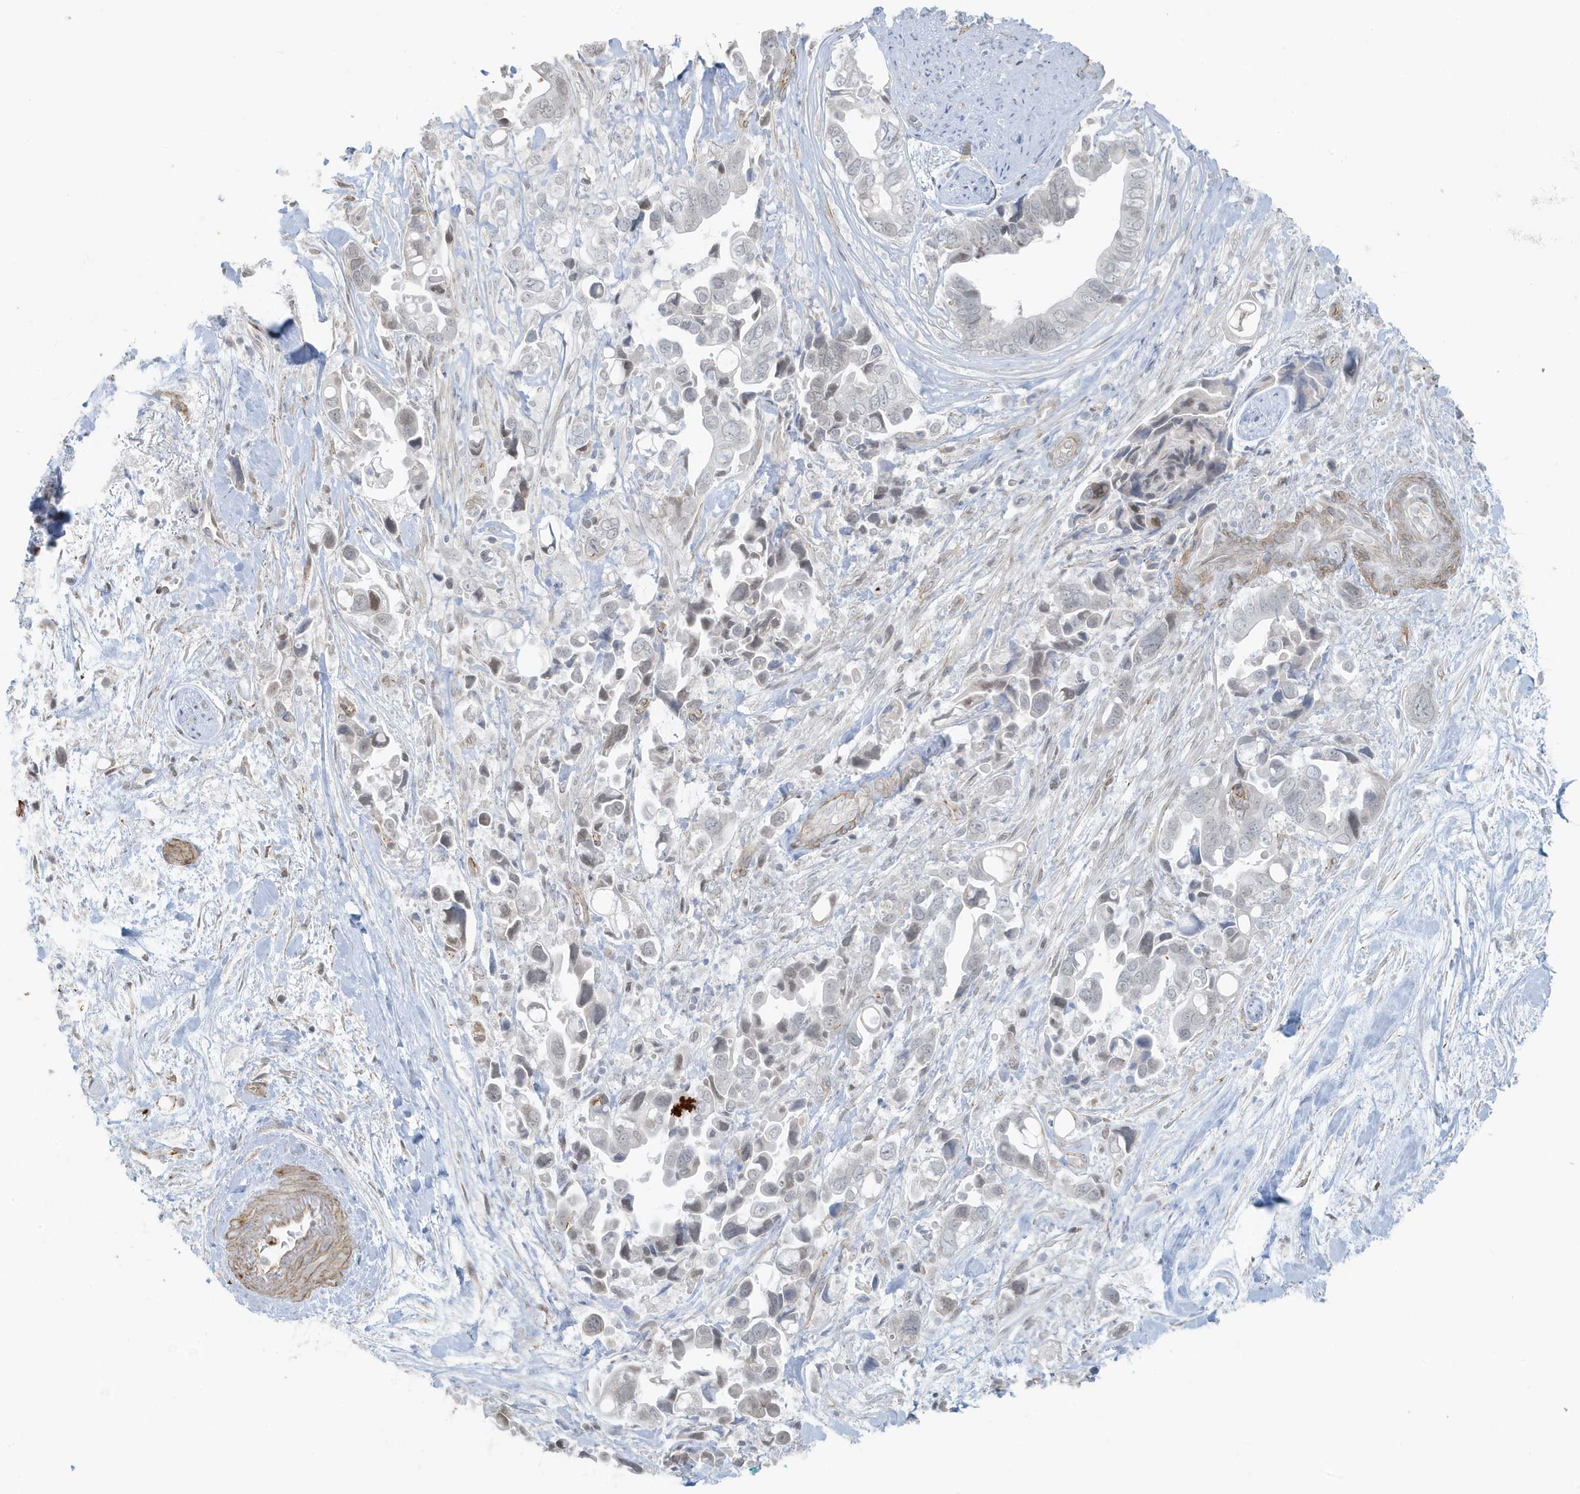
{"staining": {"intensity": "negative", "quantity": "none", "location": "none"}, "tissue": "pancreatic cancer", "cell_type": "Tumor cells", "image_type": "cancer", "snomed": [{"axis": "morphology", "description": "Adenocarcinoma, NOS"}, {"axis": "topography", "description": "Pancreas"}], "caption": "Immunohistochemical staining of adenocarcinoma (pancreatic) exhibits no significant positivity in tumor cells.", "gene": "CHCHD4", "patient": {"sex": "female", "age": 72}}